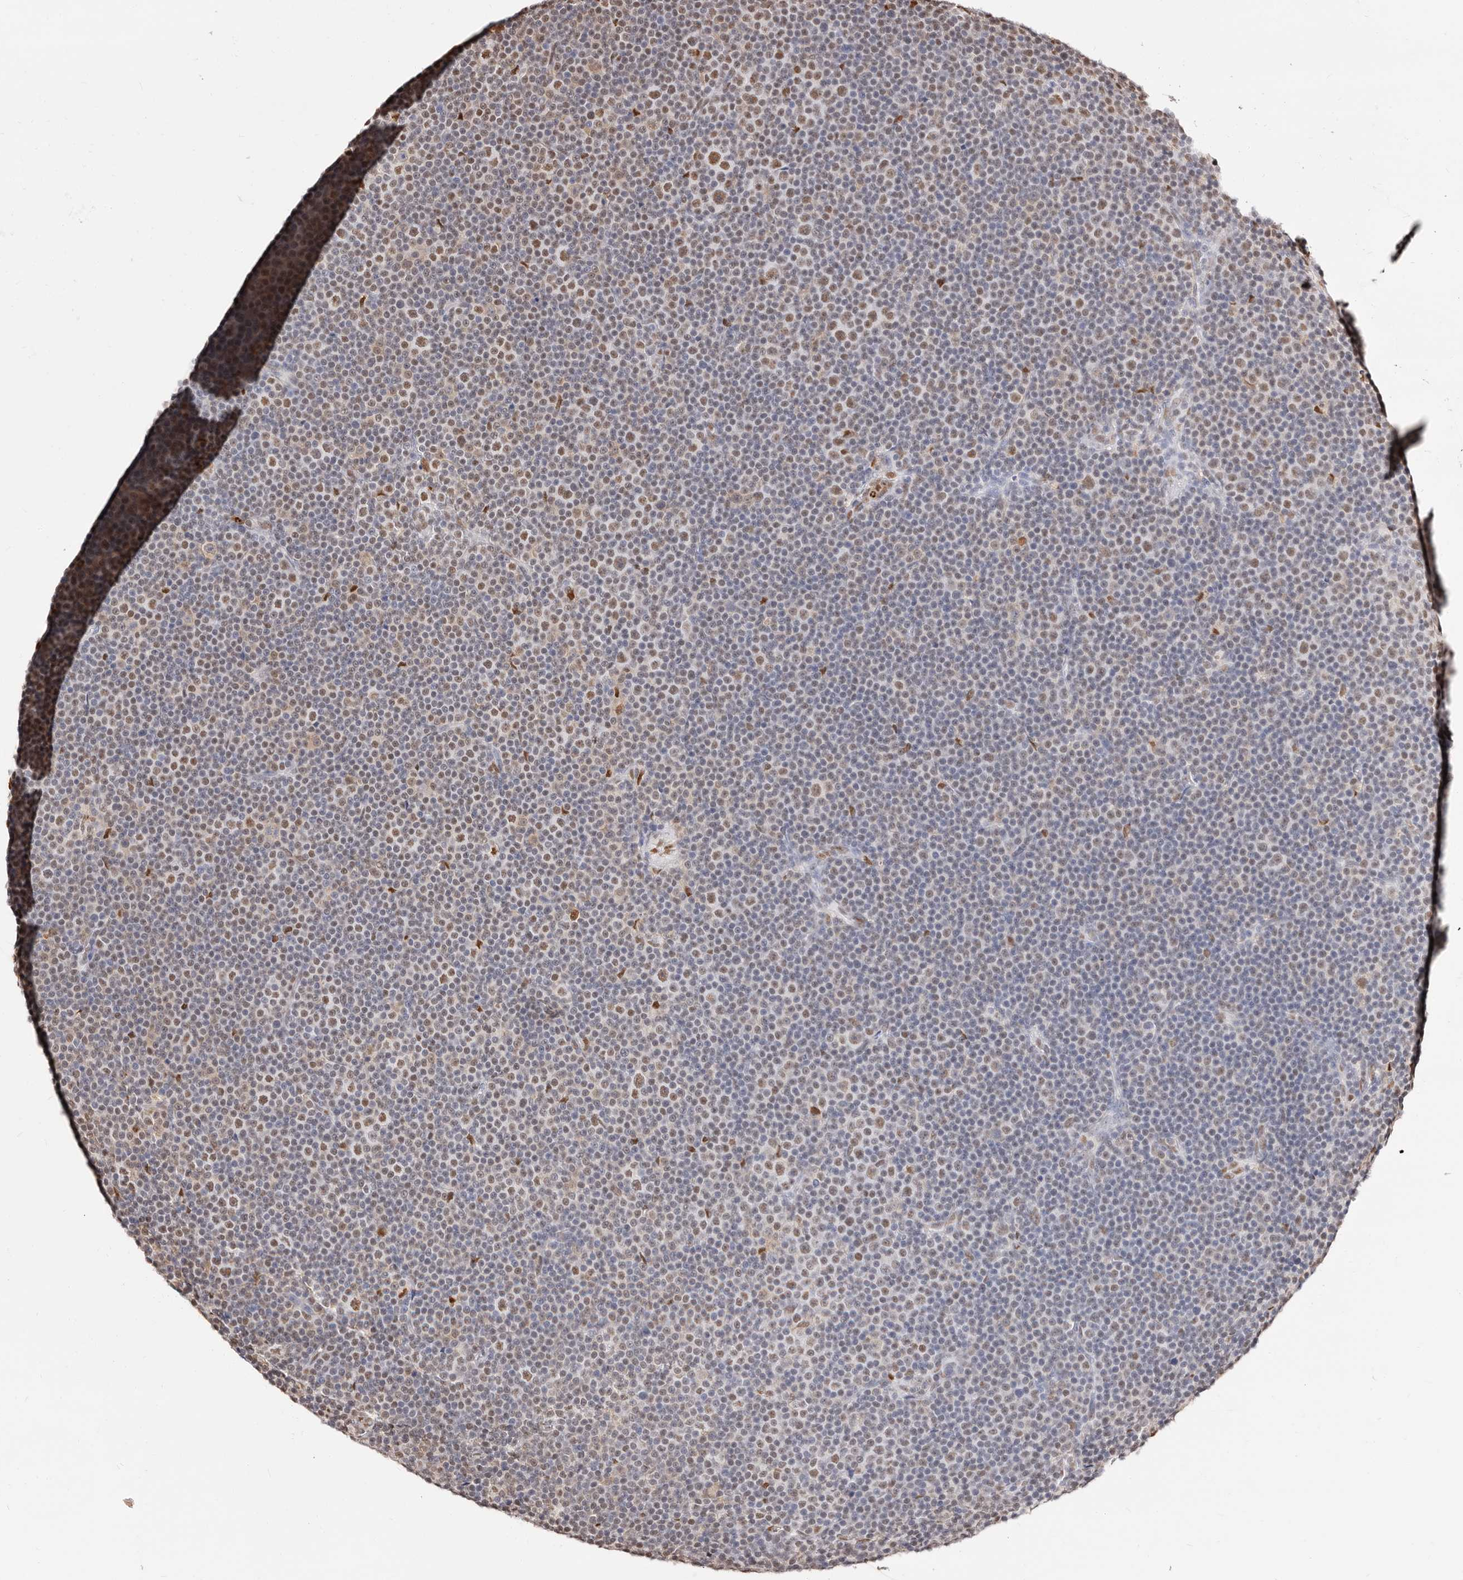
{"staining": {"intensity": "moderate", "quantity": ">75%", "location": "nuclear"}, "tissue": "lymphoma", "cell_type": "Tumor cells", "image_type": "cancer", "snomed": [{"axis": "morphology", "description": "Malignant lymphoma, non-Hodgkin's type, Low grade"}, {"axis": "topography", "description": "Lymph node"}], "caption": "Malignant lymphoma, non-Hodgkin's type (low-grade) stained for a protein demonstrates moderate nuclear positivity in tumor cells.", "gene": "TKT", "patient": {"sex": "female", "age": 67}}